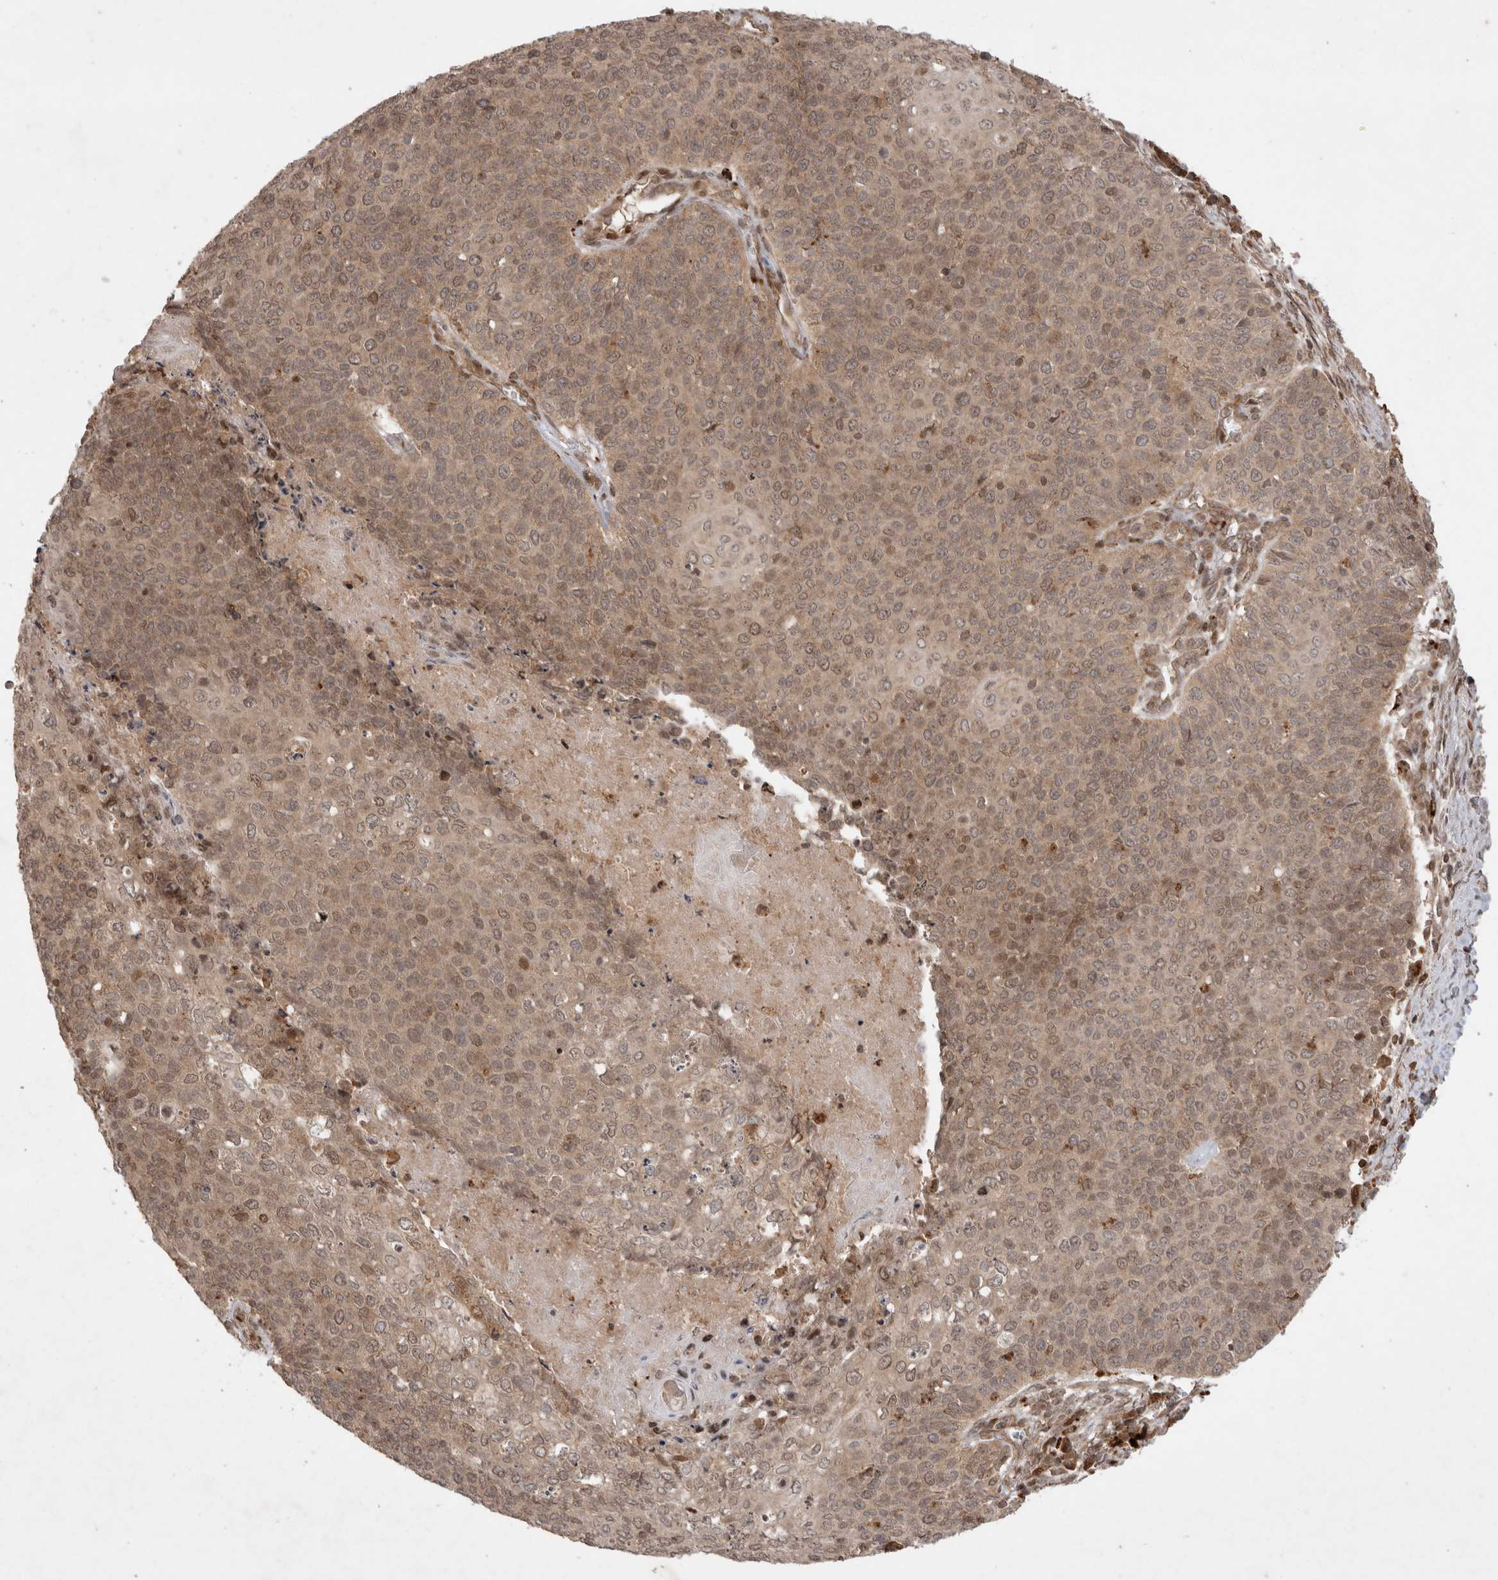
{"staining": {"intensity": "weak", "quantity": ">75%", "location": "cytoplasmic/membranous"}, "tissue": "cervical cancer", "cell_type": "Tumor cells", "image_type": "cancer", "snomed": [{"axis": "morphology", "description": "Squamous cell carcinoma, NOS"}, {"axis": "topography", "description": "Cervix"}], "caption": "Immunohistochemical staining of cervical cancer (squamous cell carcinoma) reveals low levels of weak cytoplasmic/membranous expression in approximately >75% of tumor cells. (IHC, brightfield microscopy, high magnification).", "gene": "FAM221A", "patient": {"sex": "female", "age": 39}}